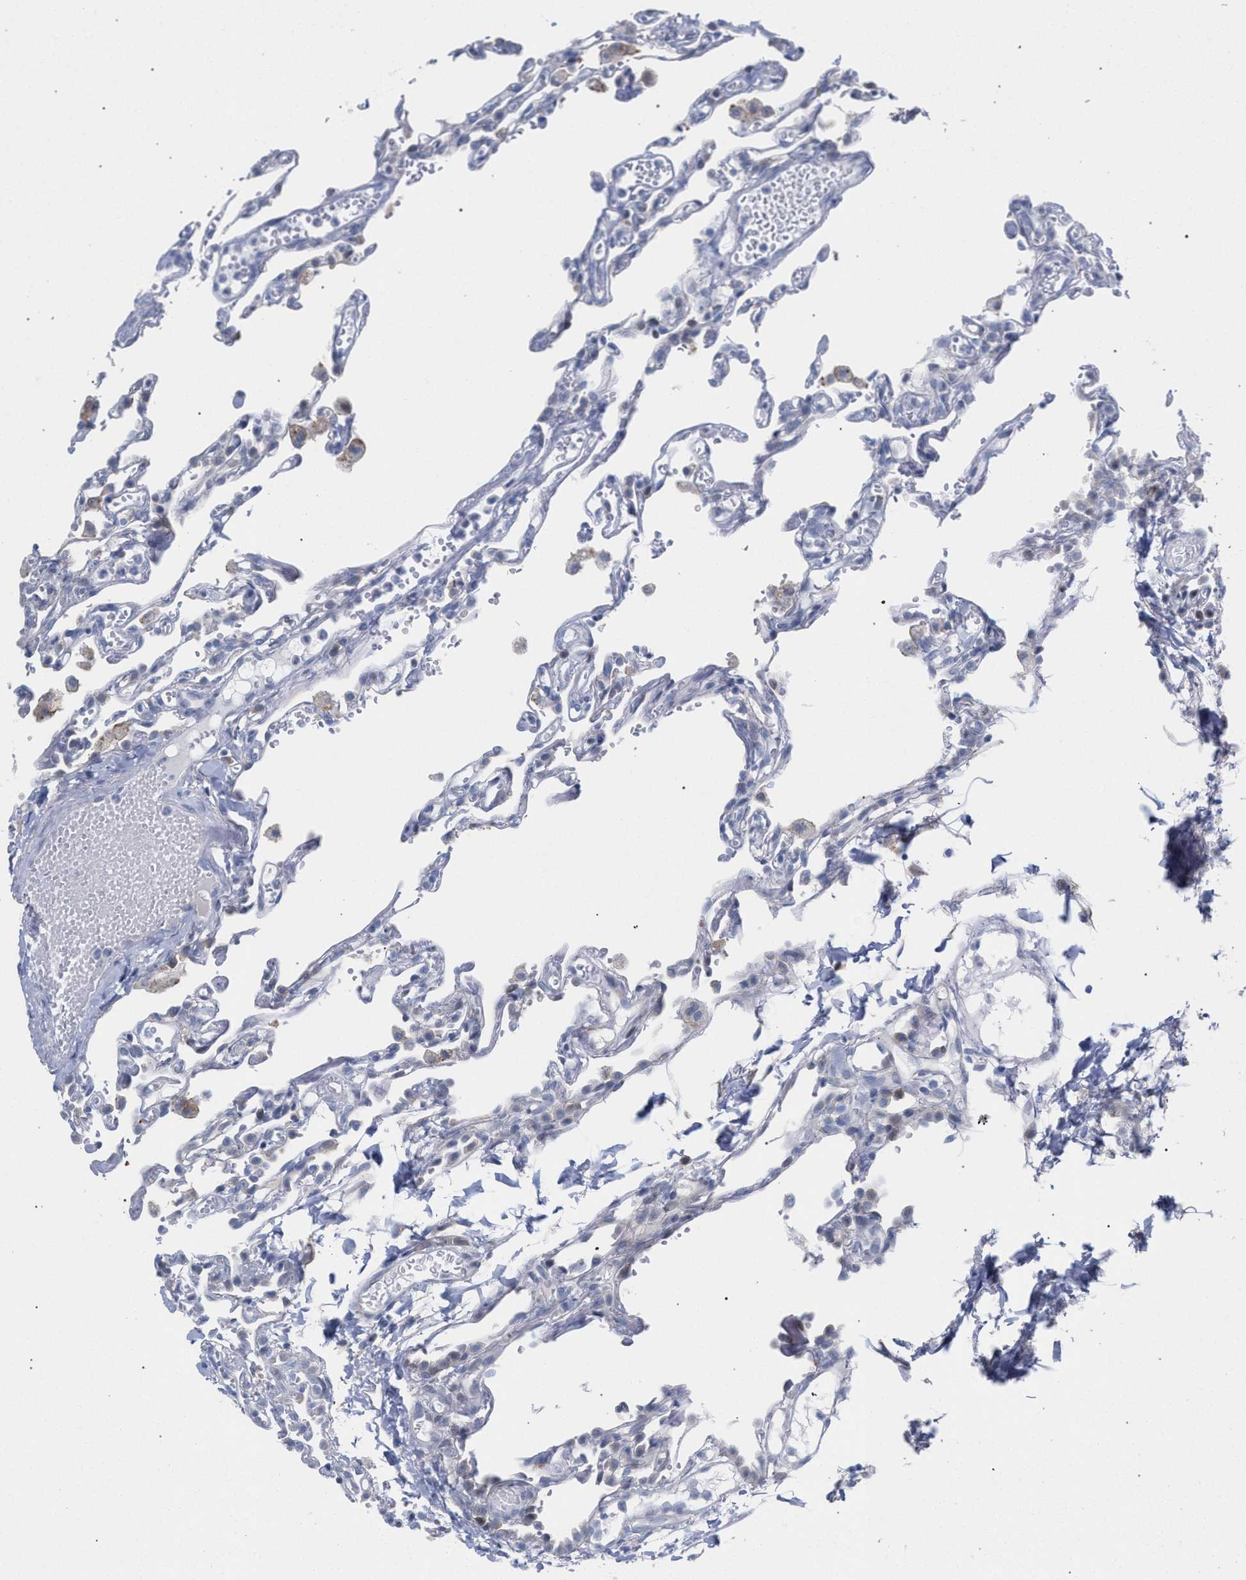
{"staining": {"intensity": "negative", "quantity": "none", "location": "none"}, "tissue": "lung", "cell_type": "Alveolar cells", "image_type": "normal", "snomed": [{"axis": "morphology", "description": "Normal tissue, NOS"}, {"axis": "topography", "description": "Lung"}], "caption": "DAB immunohistochemical staining of unremarkable lung demonstrates no significant positivity in alveolar cells.", "gene": "FHOD3", "patient": {"sex": "male", "age": 21}}